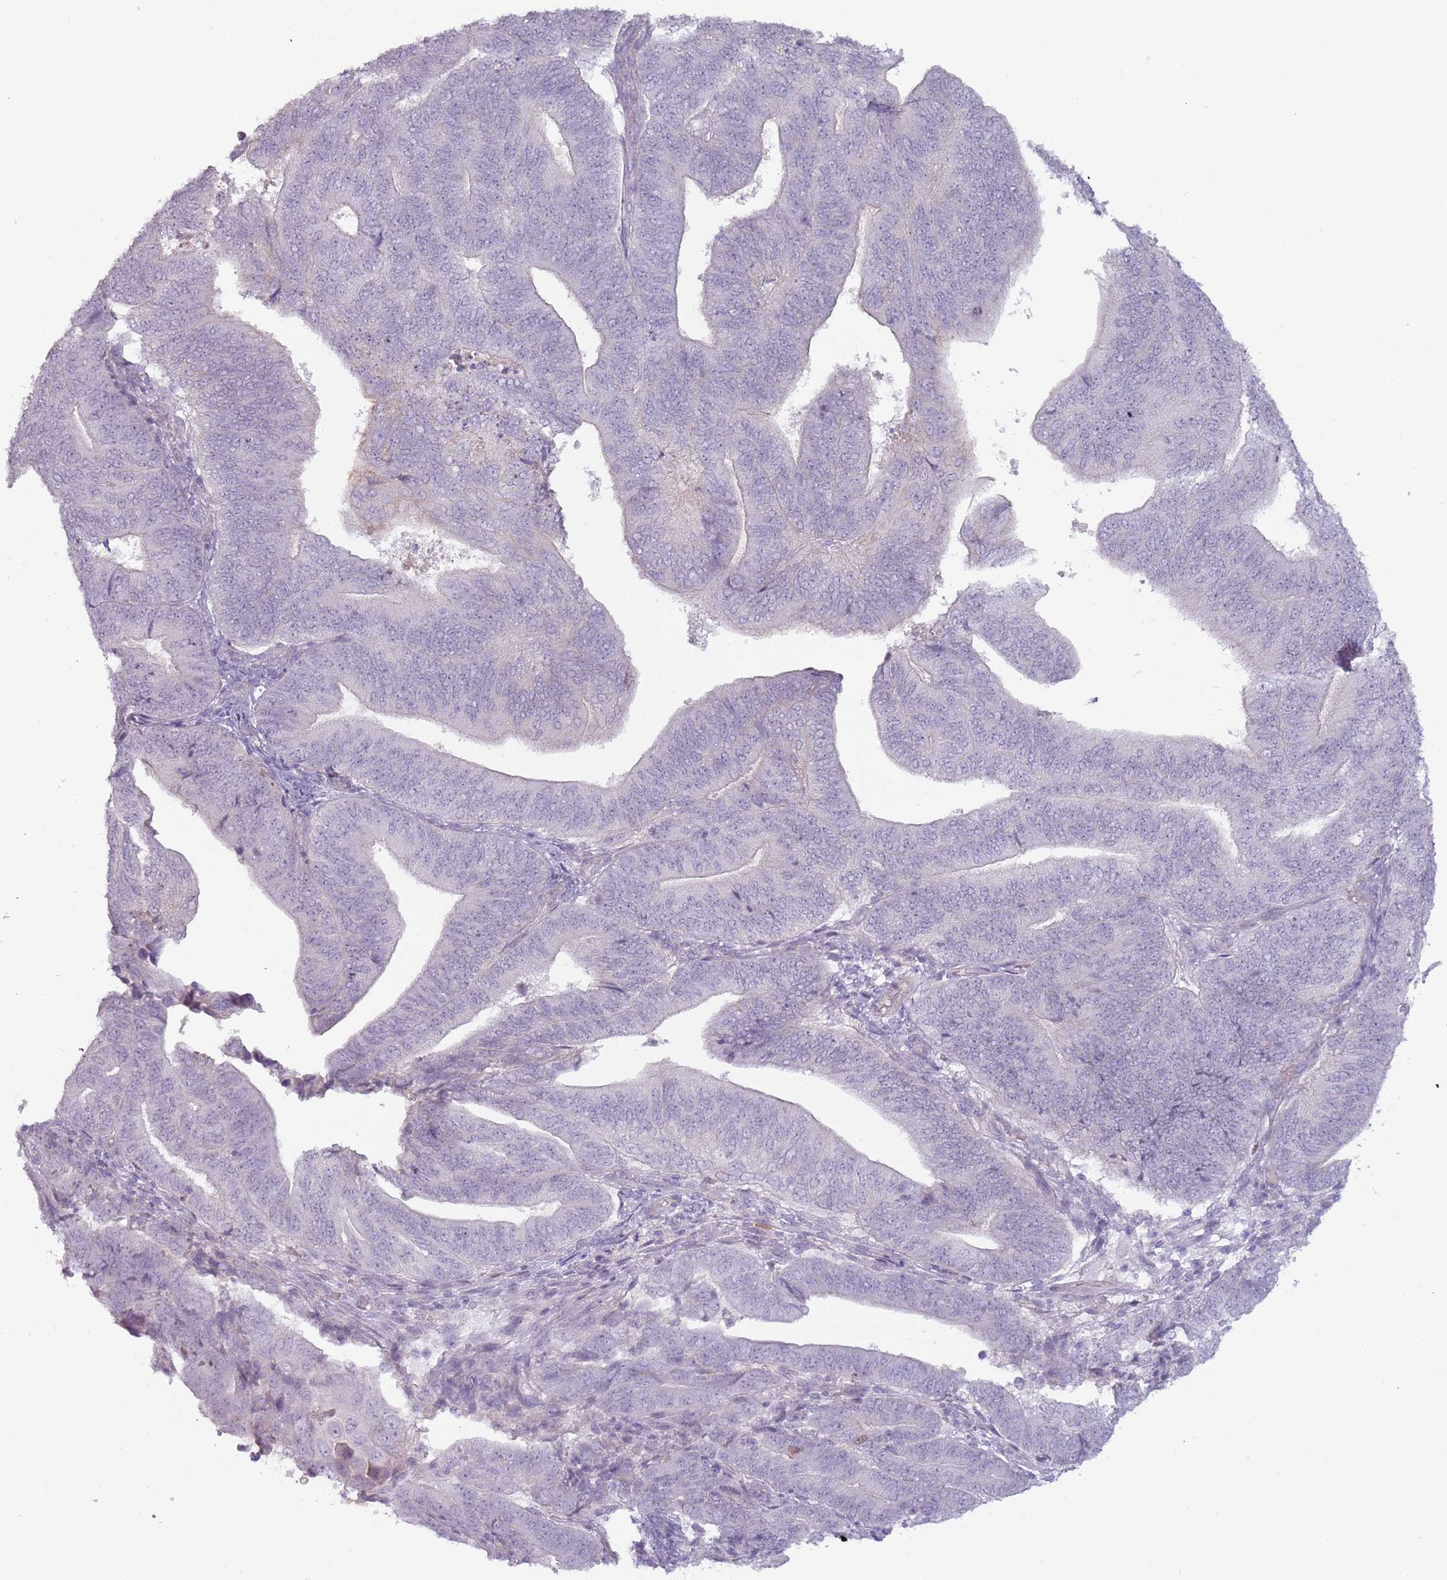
{"staining": {"intensity": "negative", "quantity": "none", "location": "none"}, "tissue": "endometrial cancer", "cell_type": "Tumor cells", "image_type": "cancer", "snomed": [{"axis": "morphology", "description": "Adenocarcinoma, NOS"}, {"axis": "topography", "description": "Endometrium"}], "caption": "A histopathology image of human endometrial cancer is negative for staining in tumor cells.", "gene": "RFX2", "patient": {"sex": "female", "age": 70}}